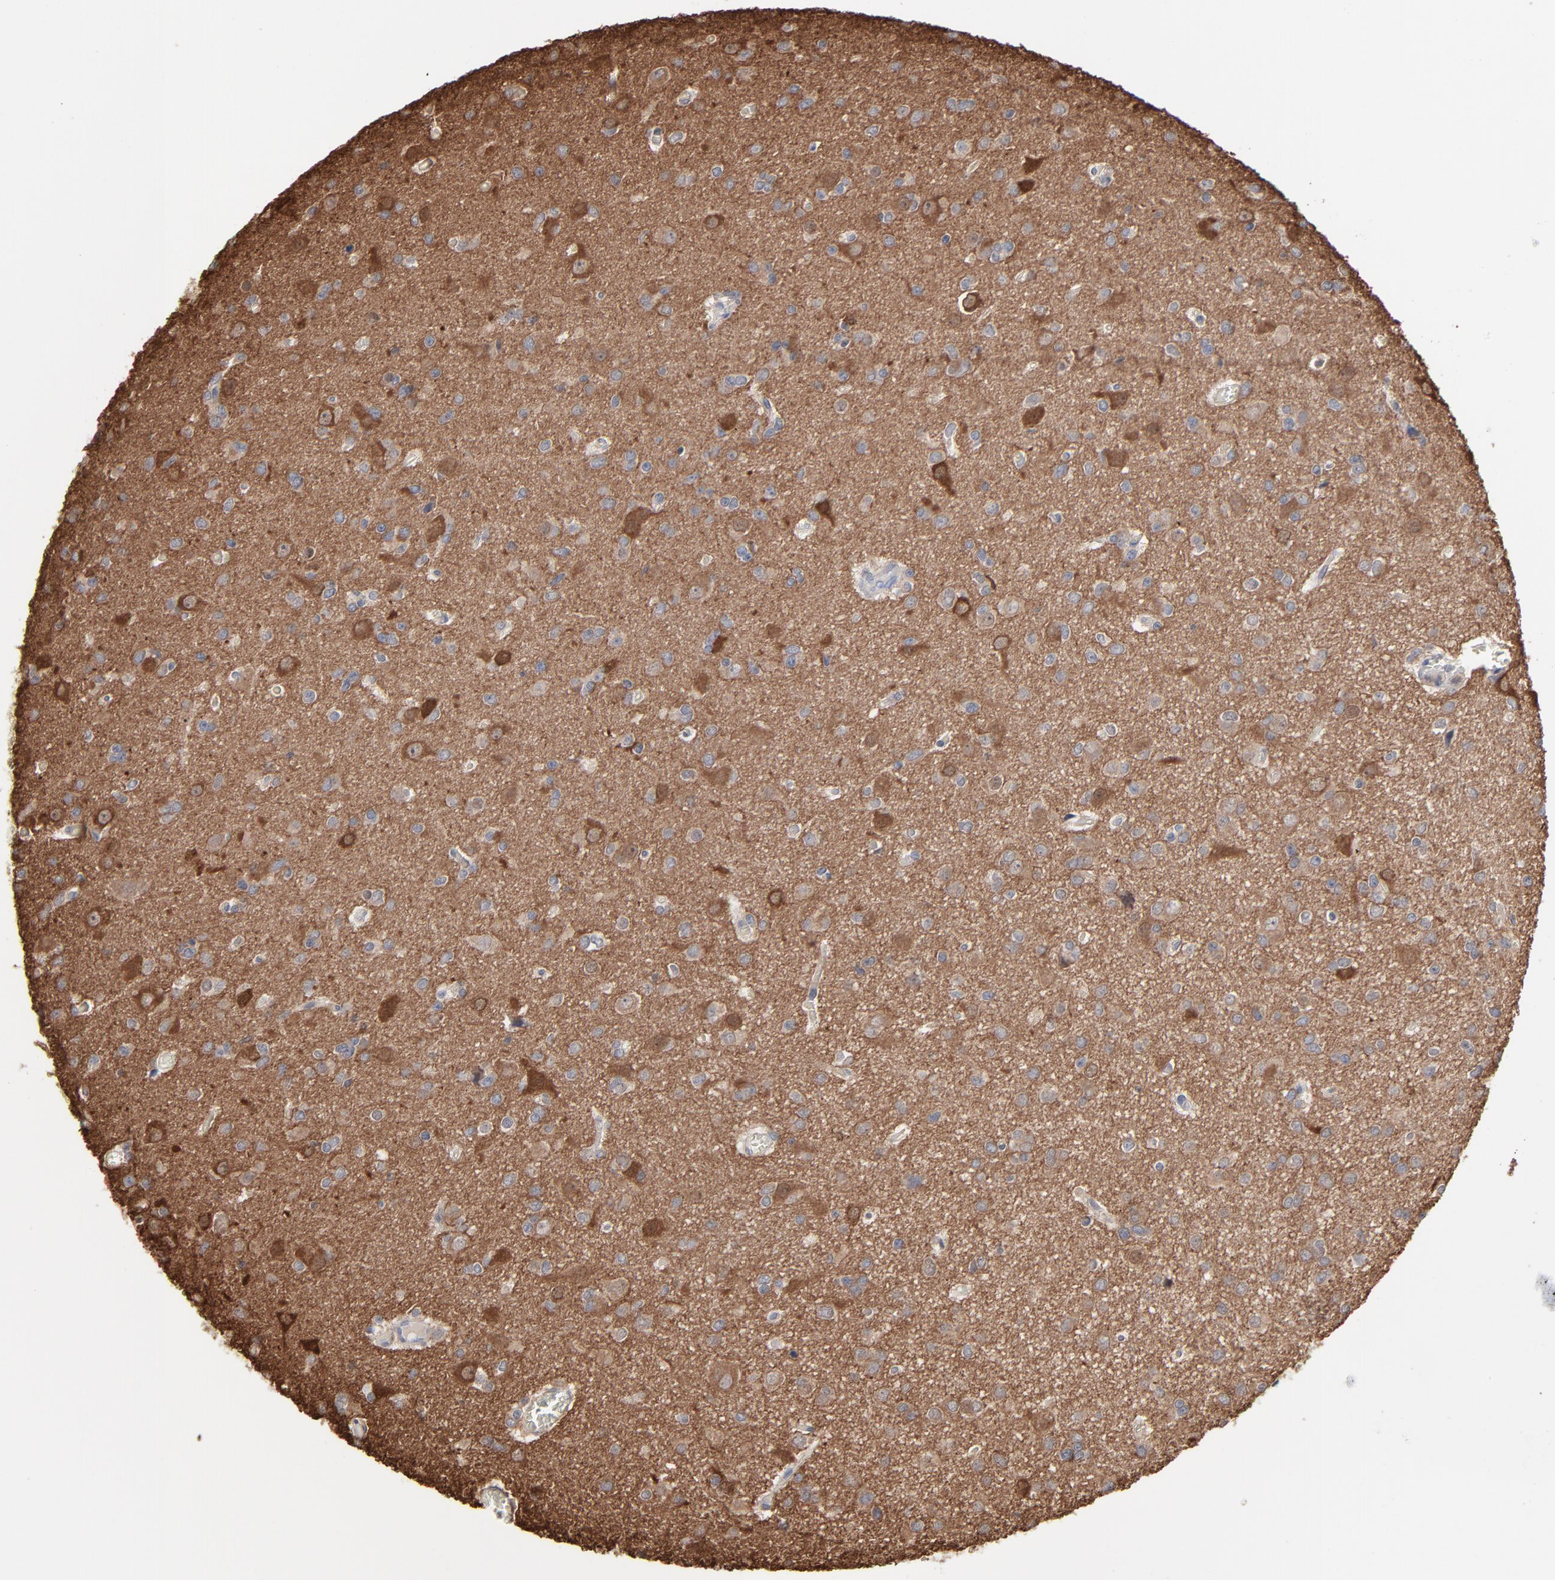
{"staining": {"intensity": "strong", "quantity": "25%-75%", "location": "cytoplasmic/membranous"}, "tissue": "glioma", "cell_type": "Tumor cells", "image_type": "cancer", "snomed": [{"axis": "morphology", "description": "Glioma, malignant, Low grade"}, {"axis": "topography", "description": "Brain"}], "caption": "Protein expression analysis of glioma exhibits strong cytoplasmic/membranous staining in about 25%-75% of tumor cells.", "gene": "MAP2K1", "patient": {"sex": "male", "age": 42}}